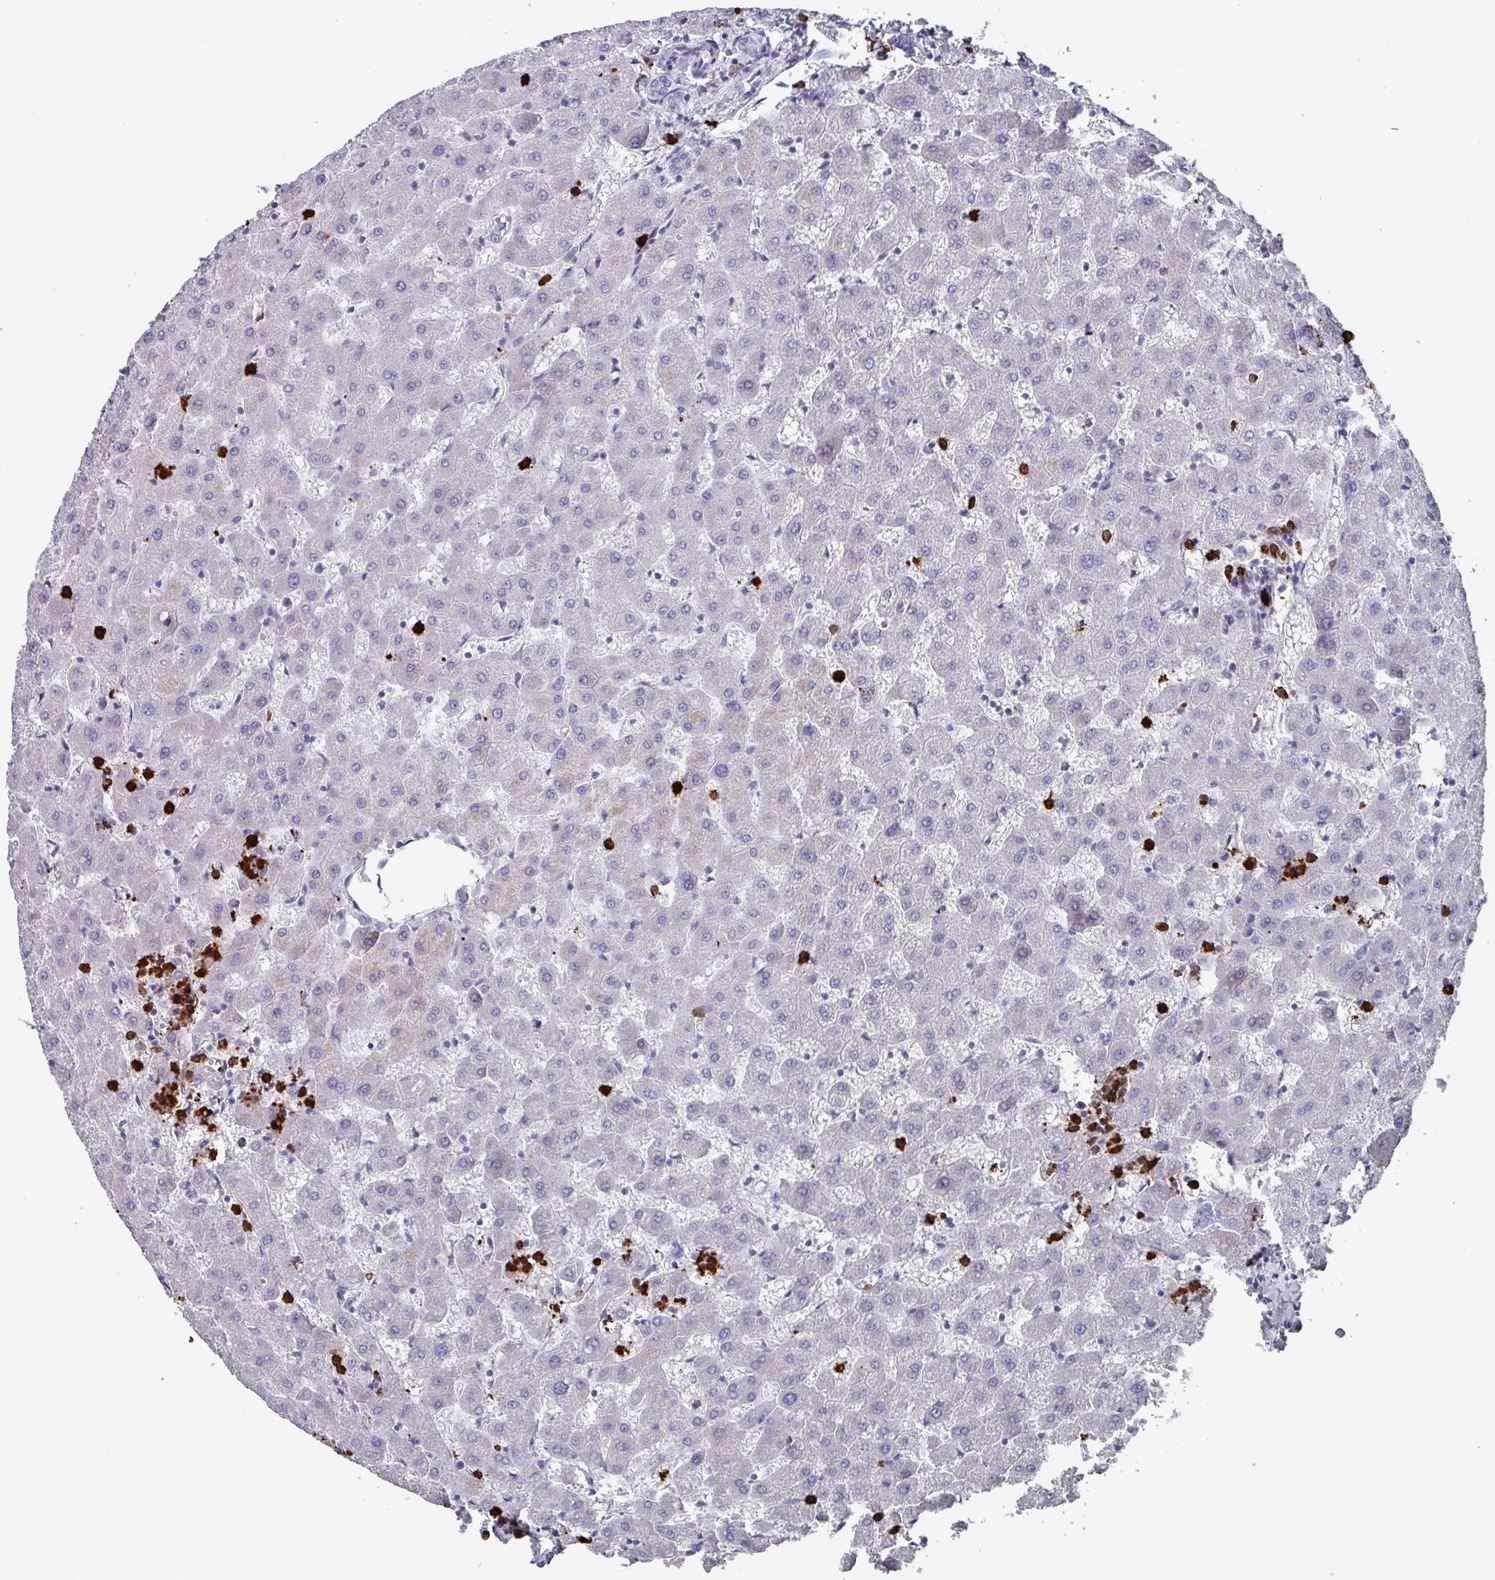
{"staining": {"intensity": "negative", "quantity": "none", "location": "none"}, "tissue": "liver", "cell_type": "Cholangiocytes", "image_type": "normal", "snomed": [{"axis": "morphology", "description": "Normal tissue, NOS"}, {"axis": "topography", "description": "Liver"}], "caption": "This is an IHC micrograph of normal liver. There is no expression in cholangiocytes.", "gene": "UQCC2", "patient": {"sex": "female", "age": 63}}